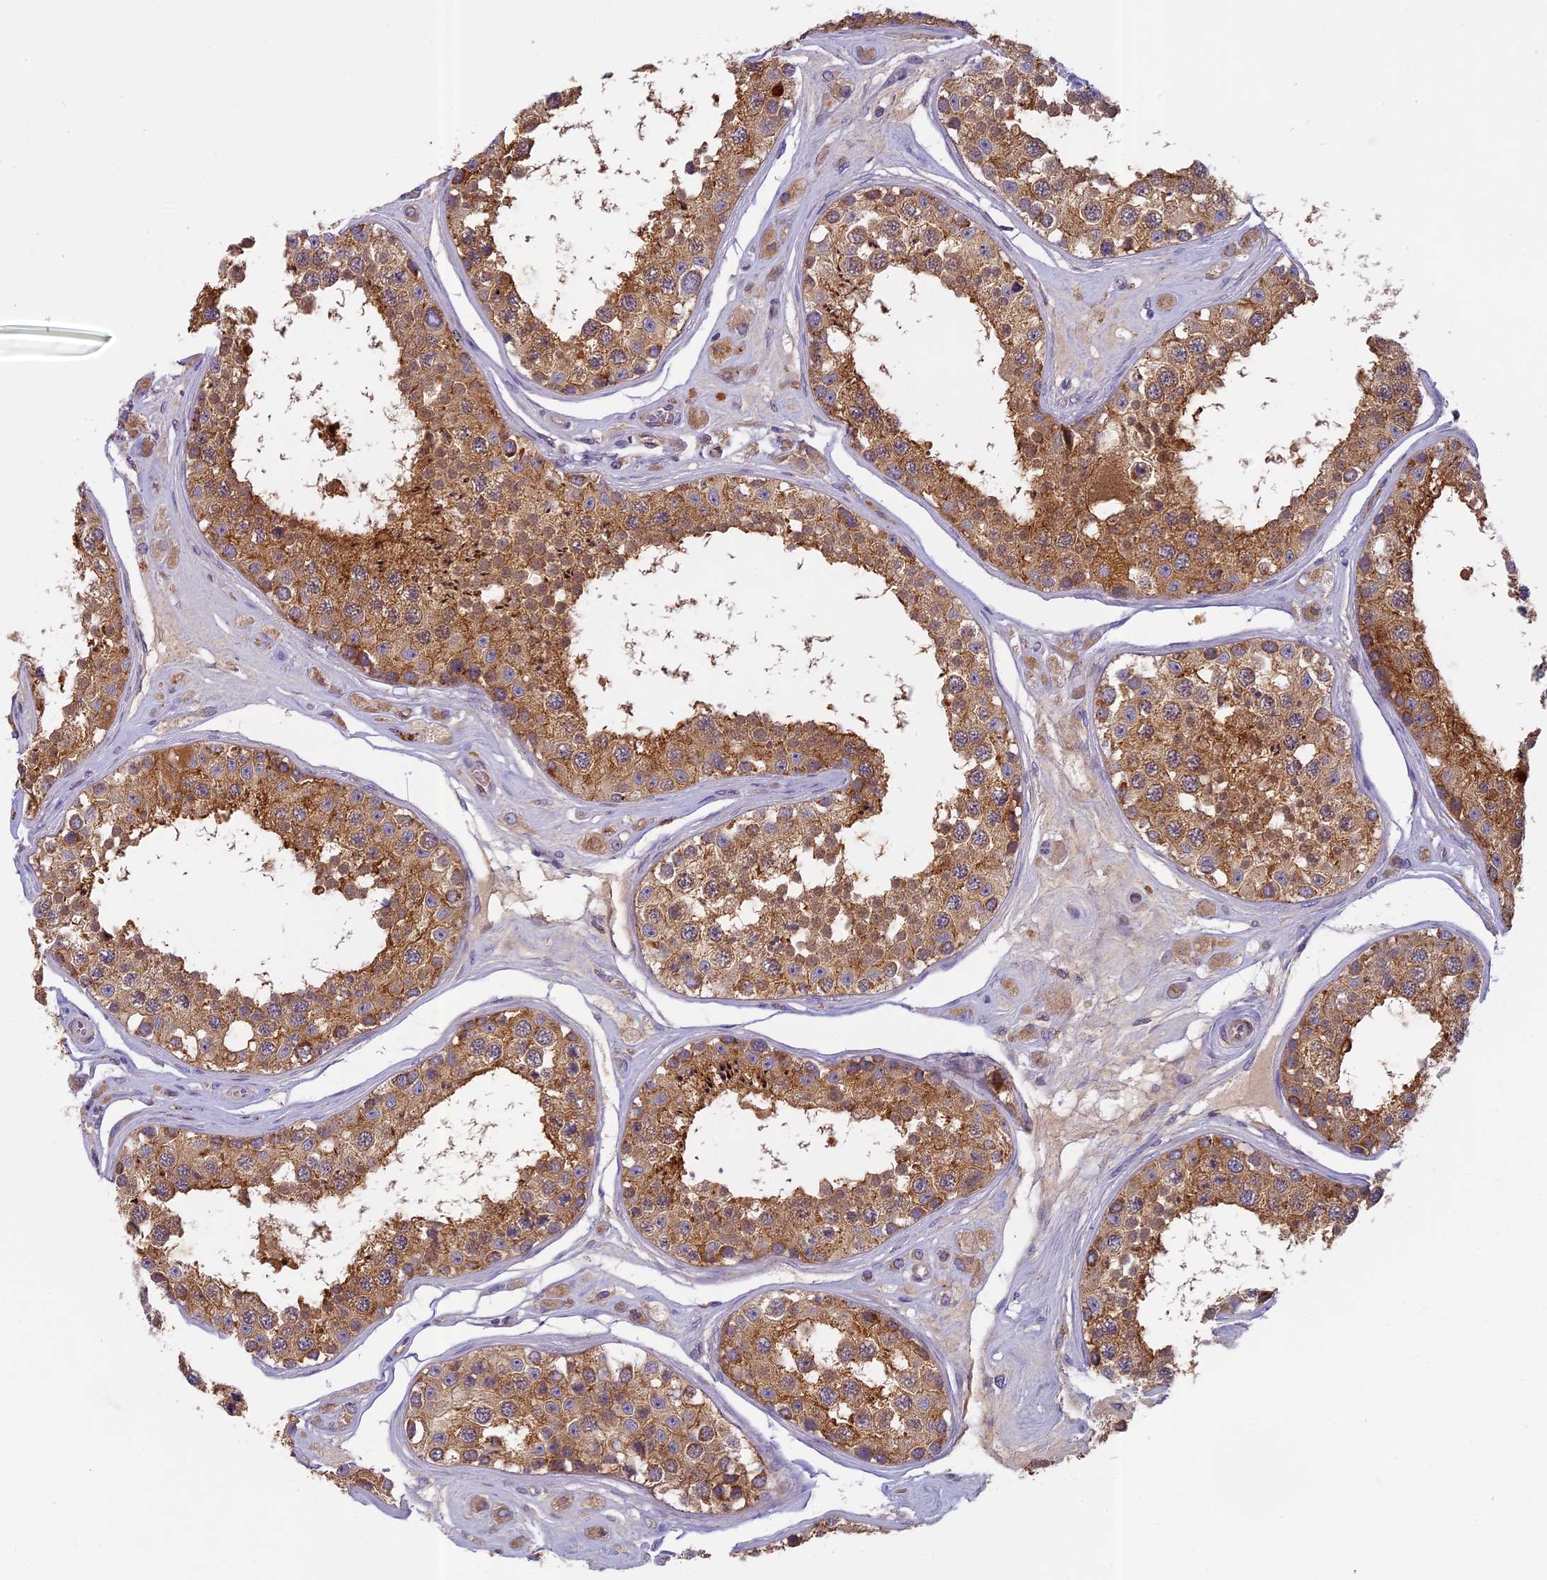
{"staining": {"intensity": "moderate", "quantity": ">75%", "location": "cytoplasmic/membranous"}, "tissue": "testis", "cell_type": "Cells in seminiferous ducts", "image_type": "normal", "snomed": [{"axis": "morphology", "description": "Normal tissue, NOS"}, {"axis": "topography", "description": "Testis"}], "caption": "Brown immunohistochemical staining in benign testis exhibits moderate cytoplasmic/membranous staining in approximately >75% of cells in seminiferous ducts. The protein is shown in brown color, while the nuclei are stained blue.", "gene": "SEMA7A", "patient": {"sex": "male", "age": 25}}